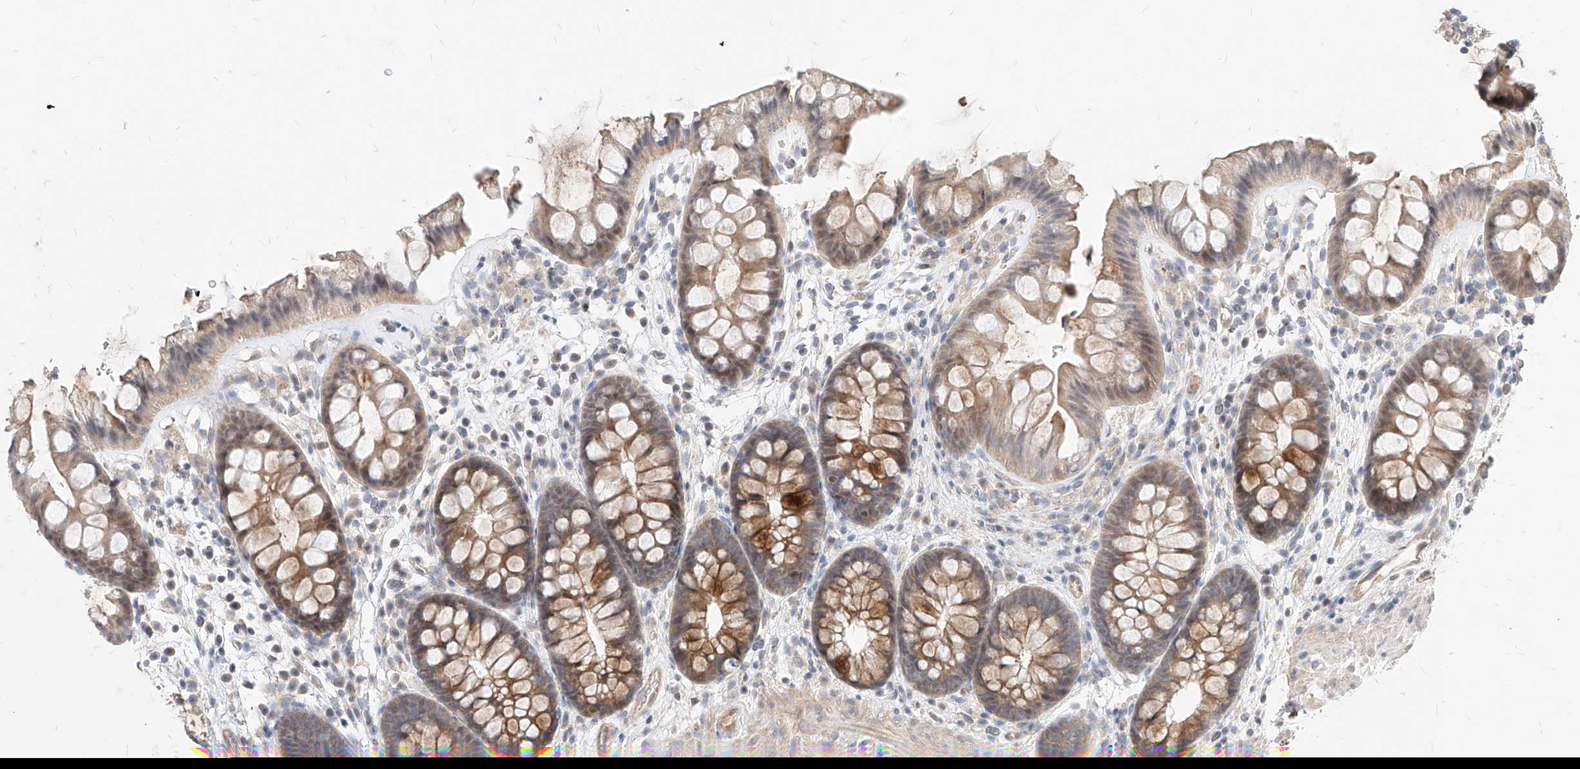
{"staining": {"intensity": "moderate", "quantity": ">75%", "location": "cytoplasmic/membranous"}, "tissue": "colon", "cell_type": "Endothelial cells", "image_type": "normal", "snomed": [{"axis": "morphology", "description": "Normal tissue, NOS"}, {"axis": "topography", "description": "Colon"}], "caption": "Endothelial cells show medium levels of moderate cytoplasmic/membranous positivity in approximately >75% of cells in benign colon.", "gene": "TSNAX", "patient": {"sex": "female", "age": 62}}